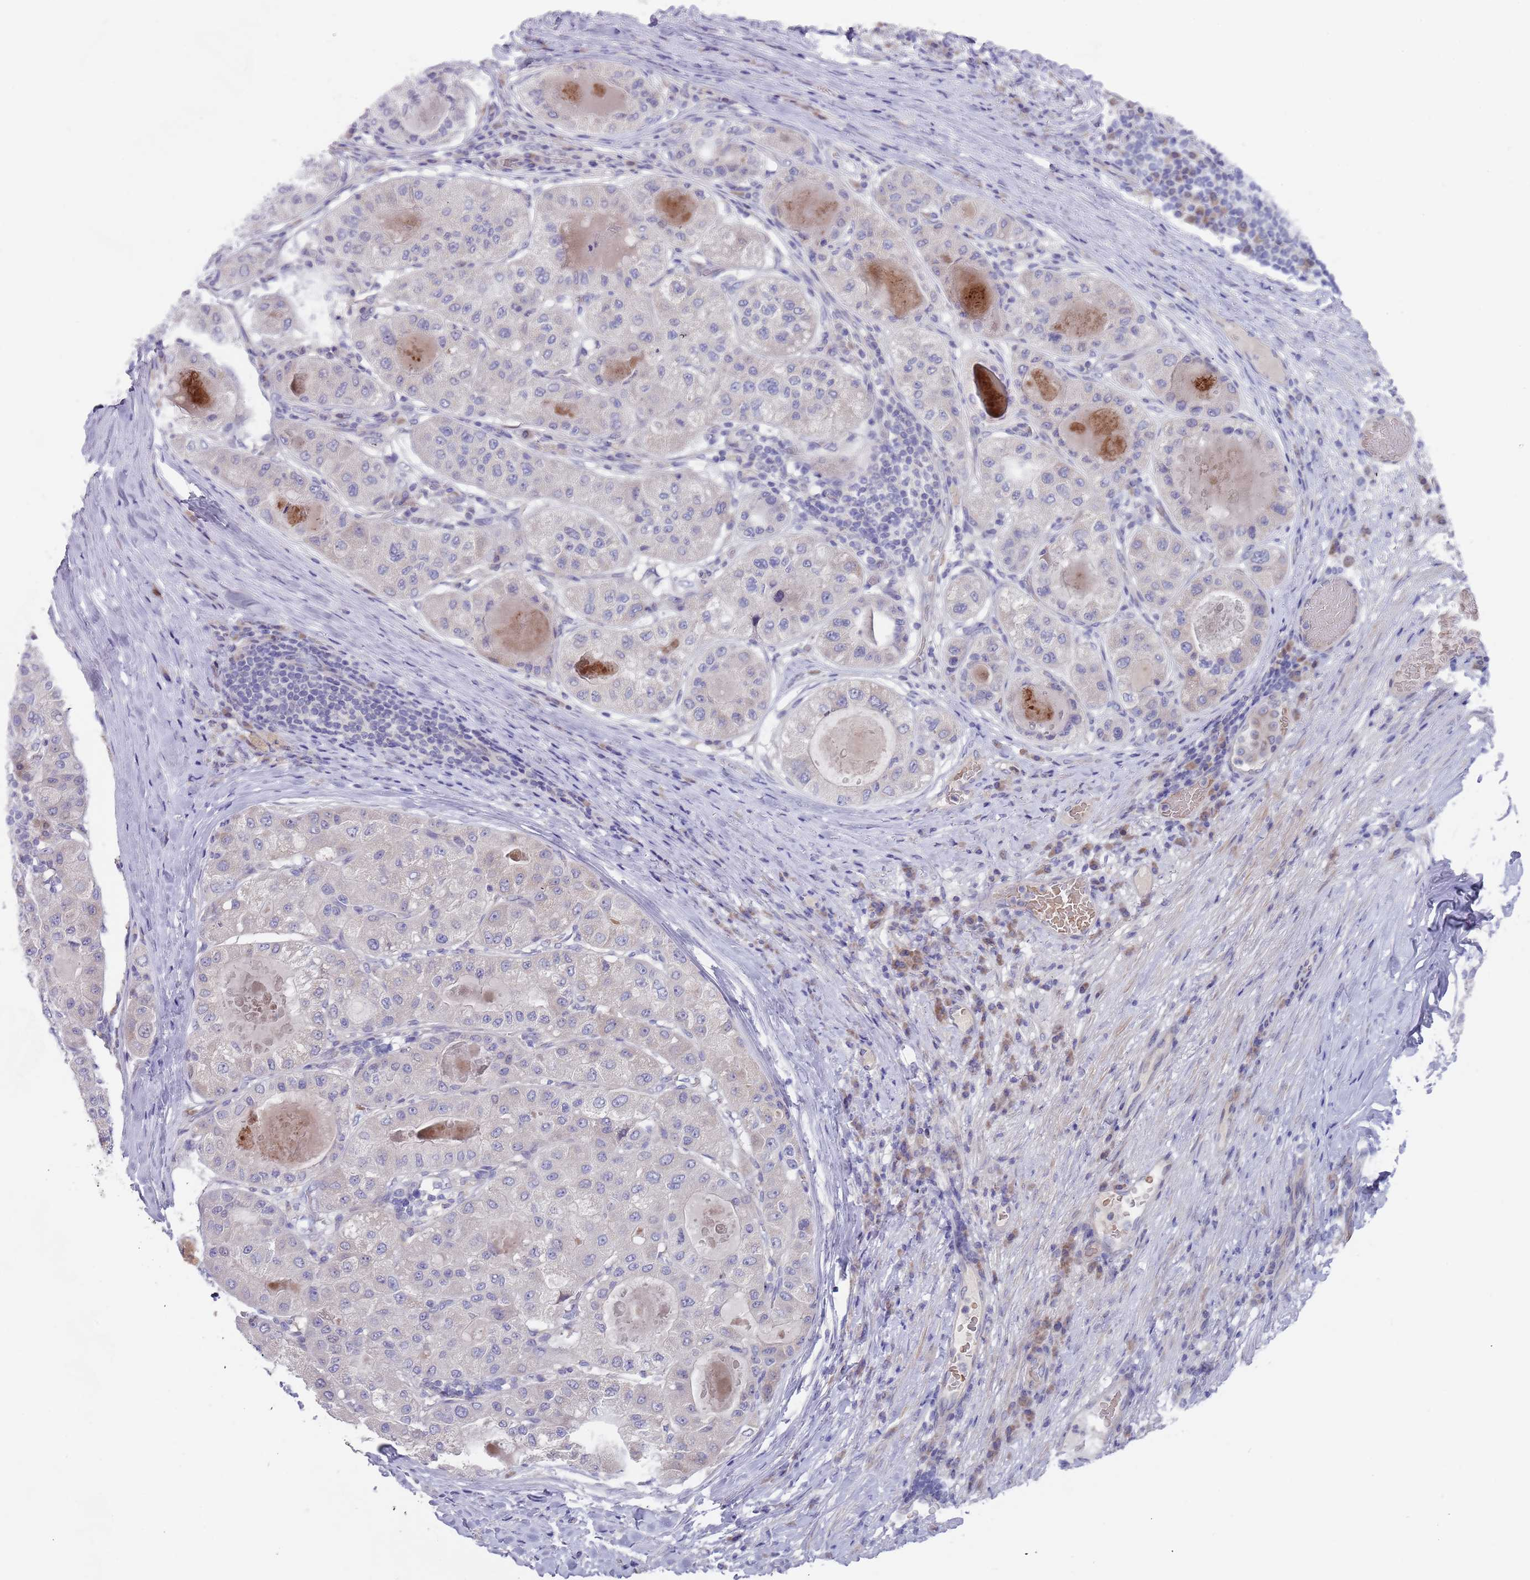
{"staining": {"intensity": "negative", "quantity": "none", "location": "none"}, "tissue": "liver cancer", "cell_type": "Tumor cells", "image_type": "cancer", "snomed": [{"axis": "morphology", "description": "Carcinoma, Hepatocellular, NOS"}, {"axis": "topography", "description": "Liver"}], "caption": "Immunohistochemistry micrograph of liver hepatocellular carcinoma stained for a protein (brown), which exhibits no staining in tumor cells.", "gene": "PRAC1", "patient": {"sex": "male", "age": 80}}